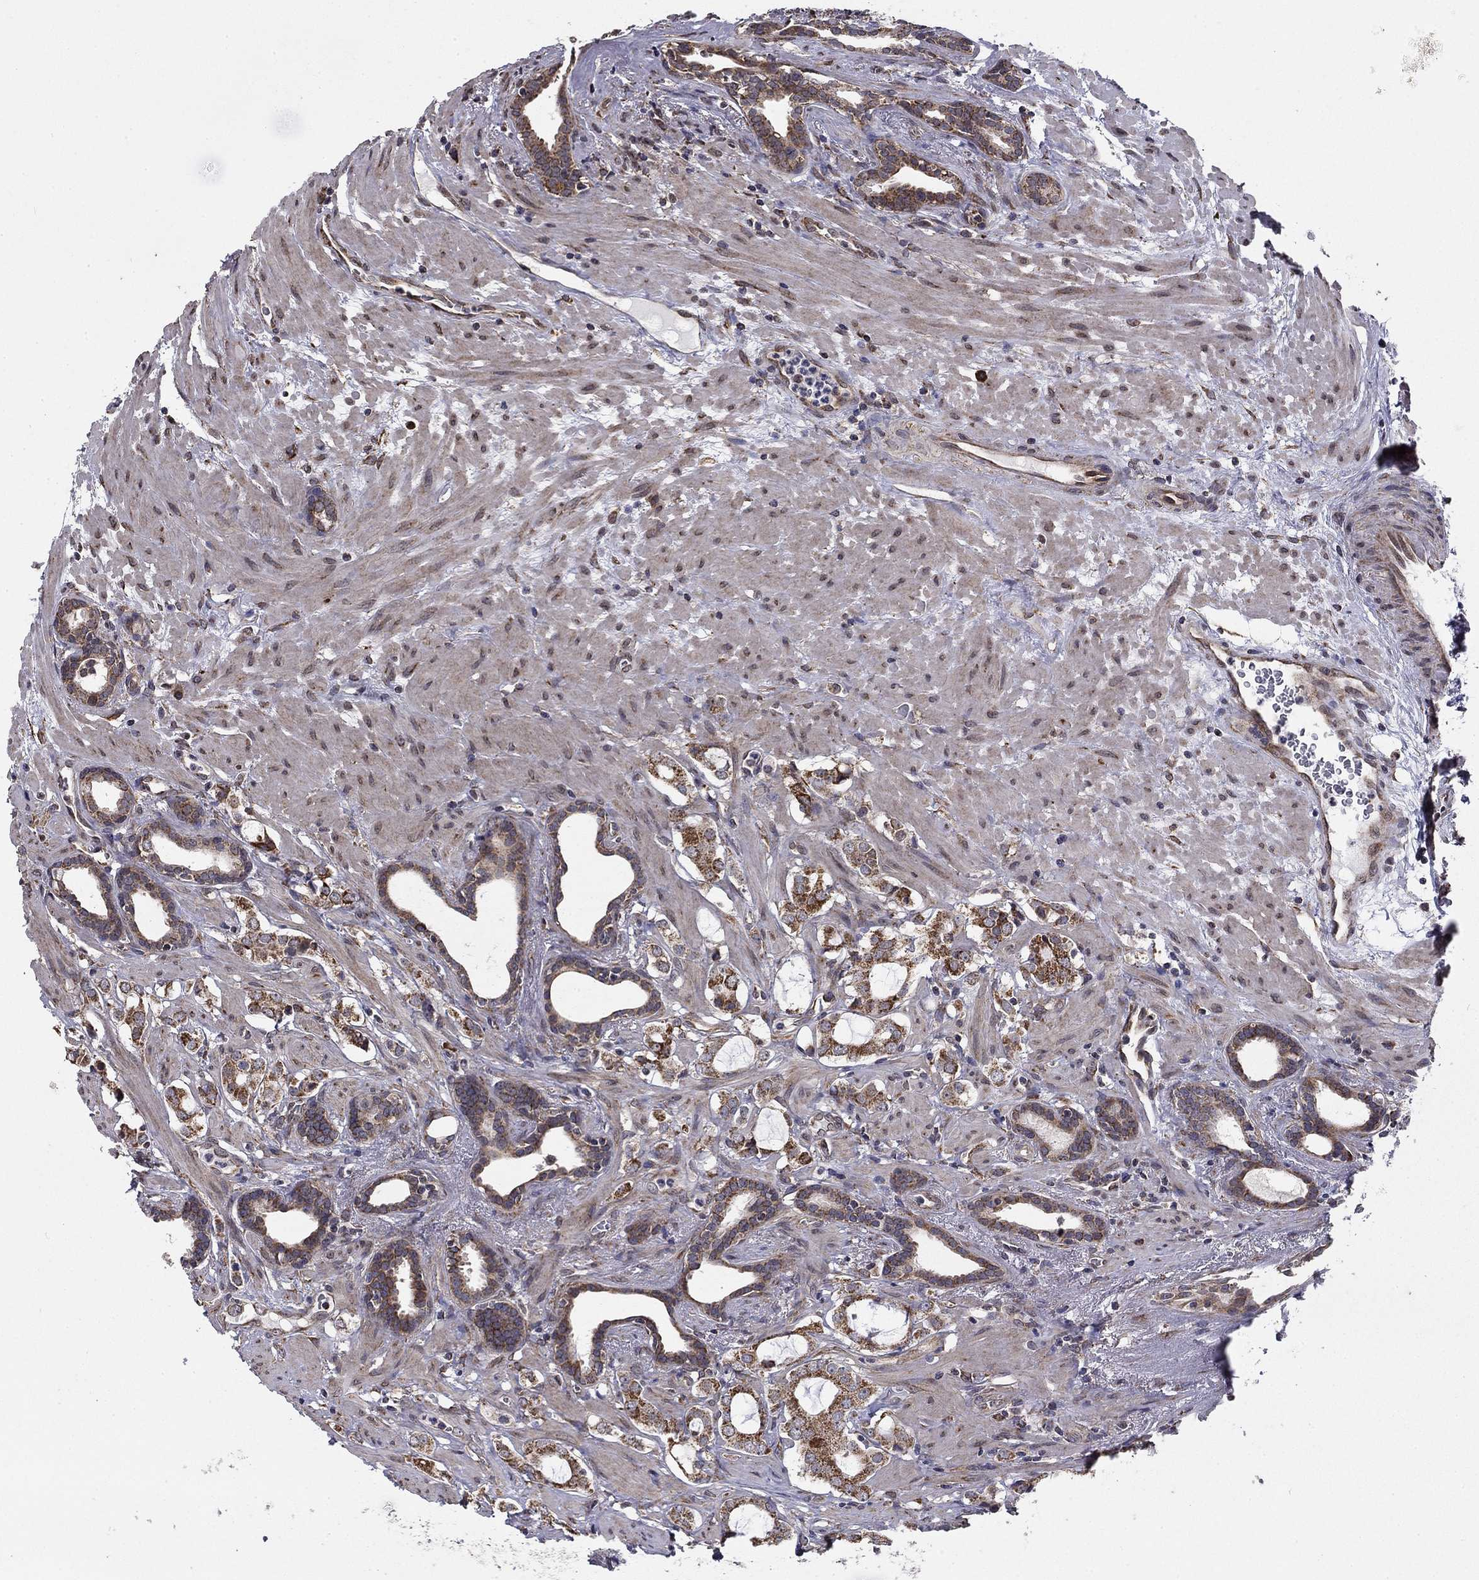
{"staining": {"intensity": "moderate", "quantity": "25%-75%", "location": "cytoplasmic/membranous"}, "tissue": "prostate cancer", "cell_type": "Tumor cells", "image_type": "cancer", "snomed": [{"axis": "morphology", "description": "Adenocarcinoma, NOS"}, {"axis": "topography", "description": "Prostate"}], "caption": "A histopathology image showing moderate cytoplasmic/membranous staining in about 25%-75% of tumor cells in prostate adenocarcinoma, as visualized by brown immunohistochemical staining.", "gene": "NKIRAS1", "patient": {"sex": "male", "age": 66}}